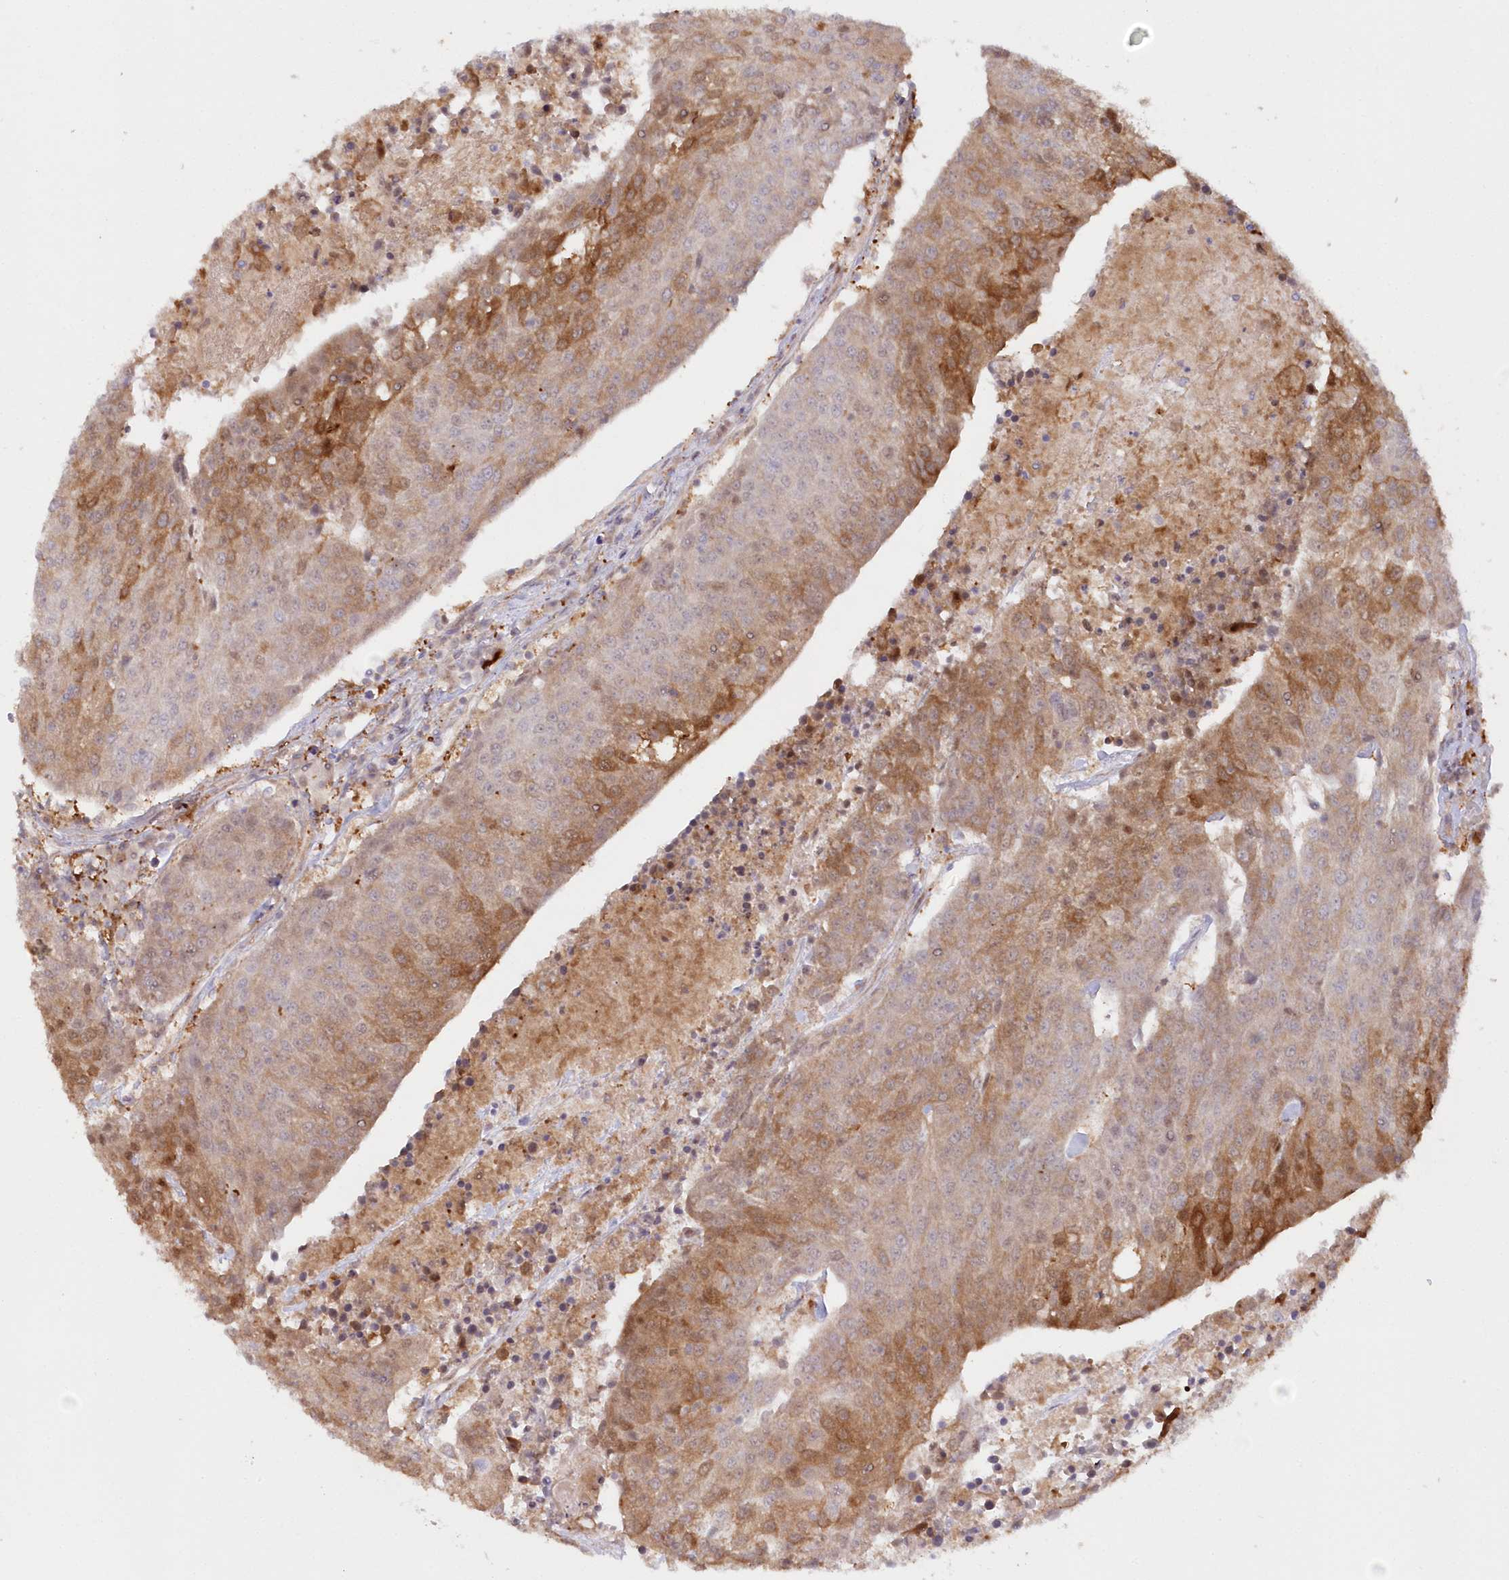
{"staining": {"intensity": "moderate", "quantity": "25%-75%", "location": "cytoplasmic/membranous,nuclear"}, "tissue": "urothelial cancer", "cell_type": "Tumor cells", "image_type": "cancer", "snomed": [{"axis": "morphology", "description": "Urothelial carcinoma, High grade"}, {"axis": "topography", "description": "Urinary bladder"}], "caption": "Immunohistochemical staining of human urothelial cancer reveals medium levels of moderate cytoplasmic/membranous and nuclear expression in about 25%-75% of tumor cells.", "gene": "GBE1", "patient": {"sex": "female", "age": 85}}